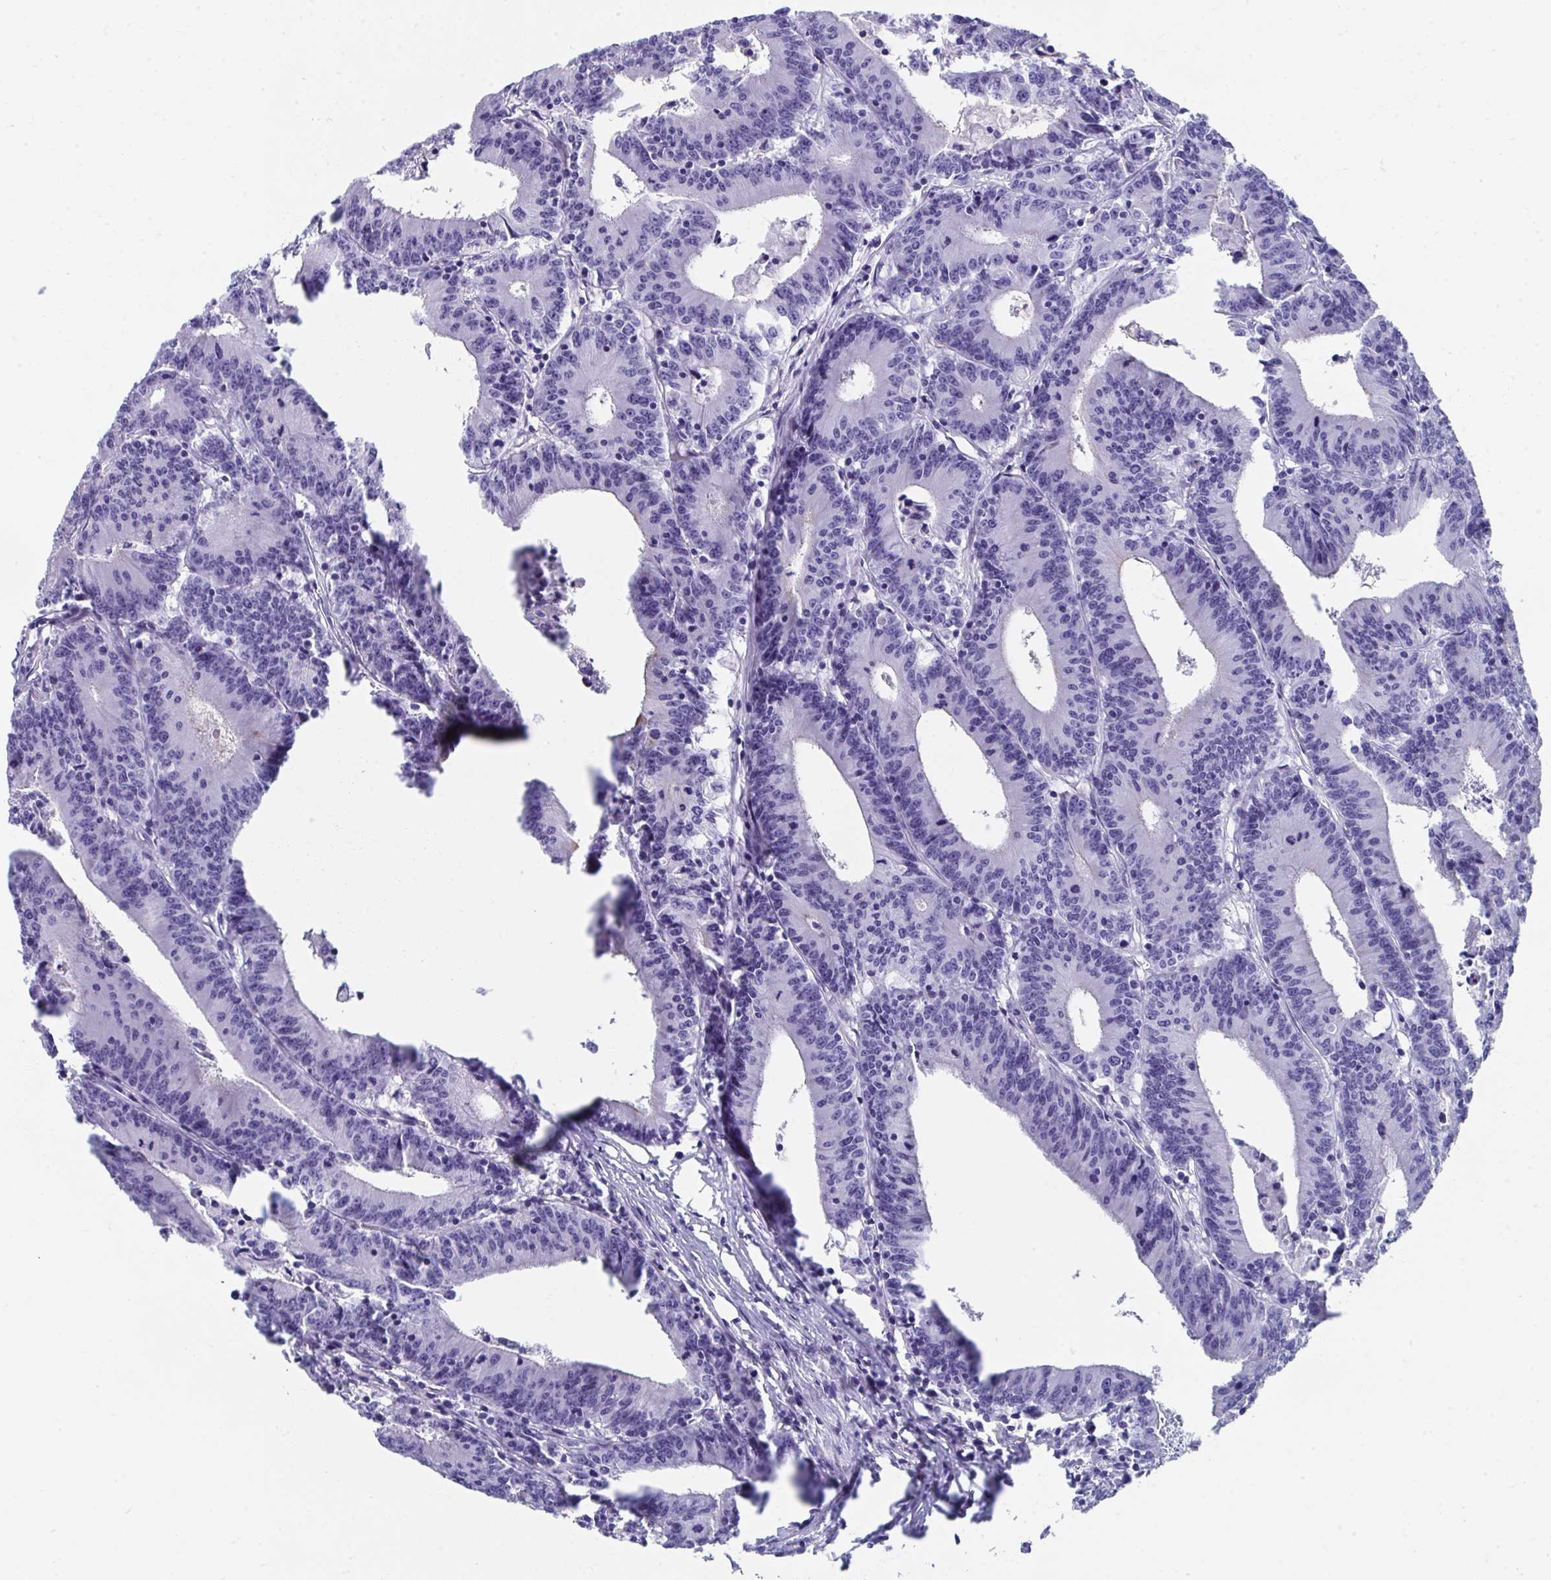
{"staining": {"intensity": "negative", "quantity": "none", "location": "none"}, "tissue": "colorectal cancer", "cell_type": "Tumor cells", "image_type": "cancer", "snomed": [{"axis": "morphology", "description": "Adenocarcinoma, NOS"}, {"axis": "topography", "description": "Colon"}], "caption": "Immunohistochemistry (IHC) of colorectal adenocarcinoma reveals no expression in tumor cells.", "gene": "HGD", "patient": {"sex": "female", "age": 78}}